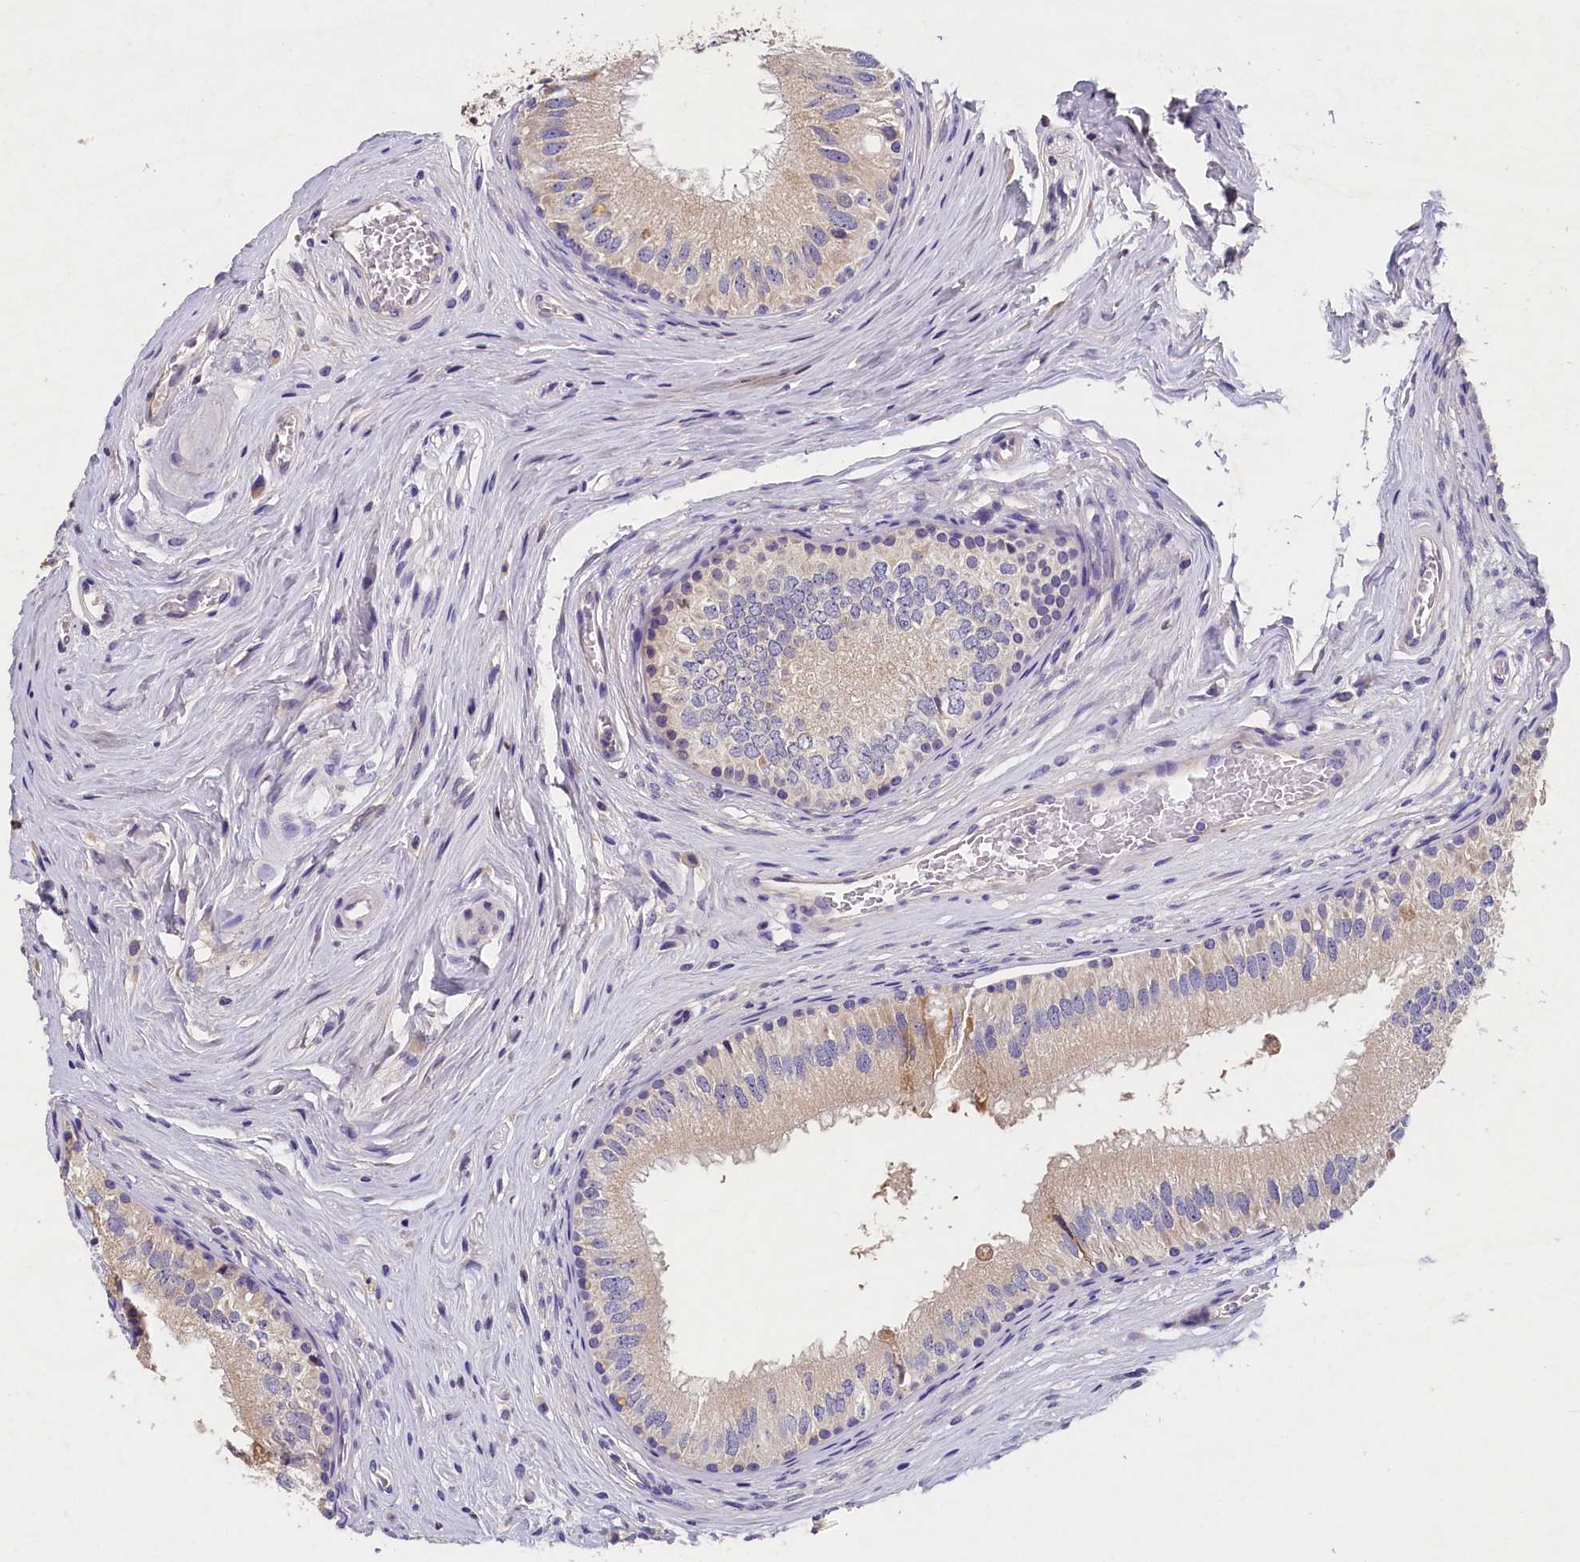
{"staining": {"intensity": "moderate", "quantity": "25%-75%", "location": "cytoplasmic/membranous"}, "tissue": "epididymis", "cell_type": "Glandular cells", "image_type": "normal", "snomed": [{"axis": "morphology", "description": "Normal tissue, NOS"}, {"axis": "topography", "description": "Epididymis"}], "caption": "Protein analysis of normal epididymis exhibits moderate cytoplasmic/membranous positivity in approximately 25%-75% of glandular cells. Nuclei are stained in blue.", "gene": "ST7L", "patient": {"sex": "male", "age": 33}}